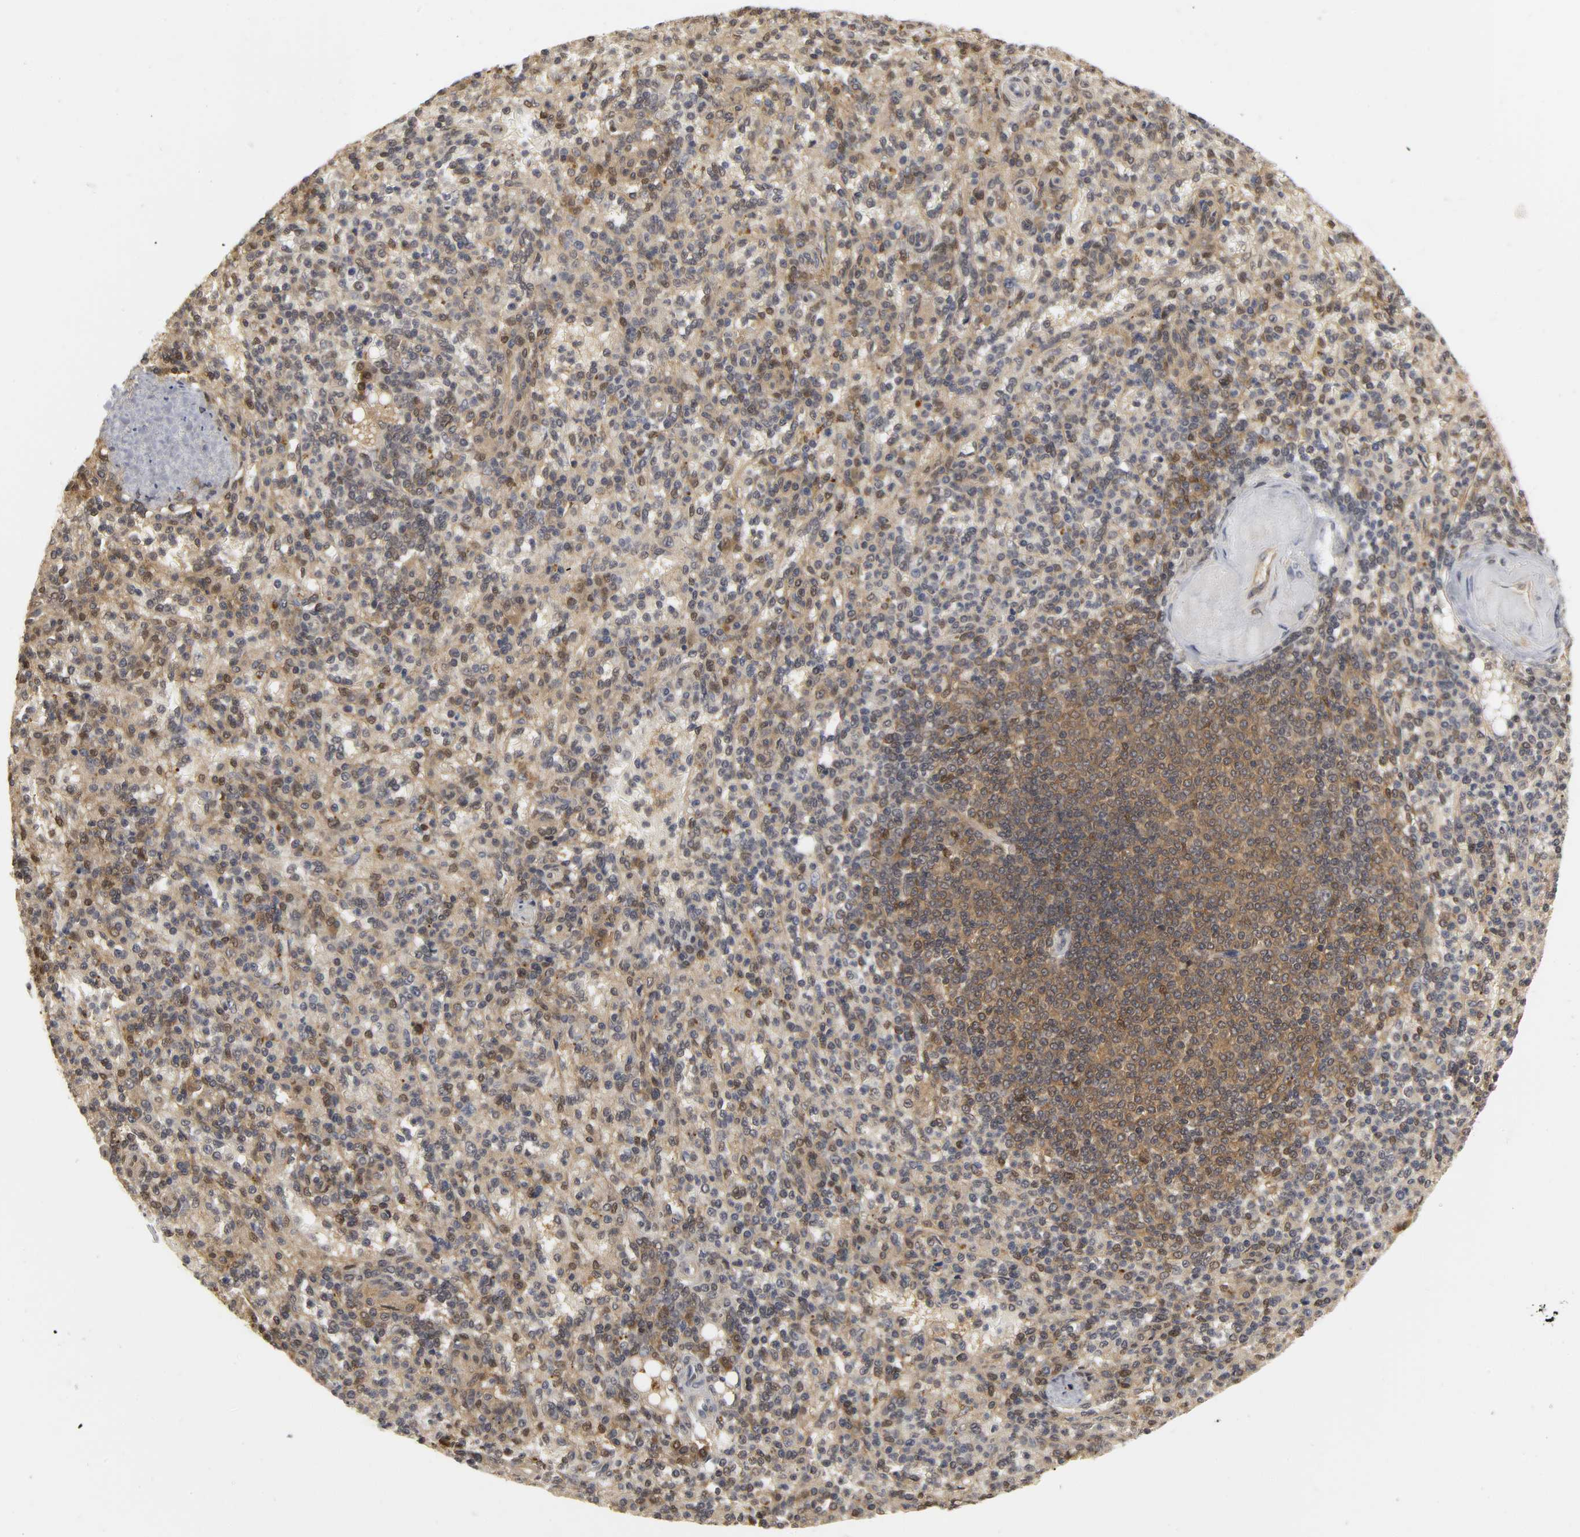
{"staining": {"intensity": "moderate", "quantity": "25%-75%", "location": "cytoplasmic/membranous,nuclear"}, "tissue": "spleen", "cell_type": "Cells in red pulp", "image_type": "normal", "snomed": [{"axis": "morphology", "description": "Normal tissue, NOS"}, {"axis": "topography", "description": "Spleen"}], "caption": "Immunohistochemical staining of benign human spleen exhibits moderate cytoplasmic/membranous,nuclear protein staining in approximately 25%-75% of cells in red pulp.", "gene": "PARK7", "patient": {"sex": "female", "age": 74}}